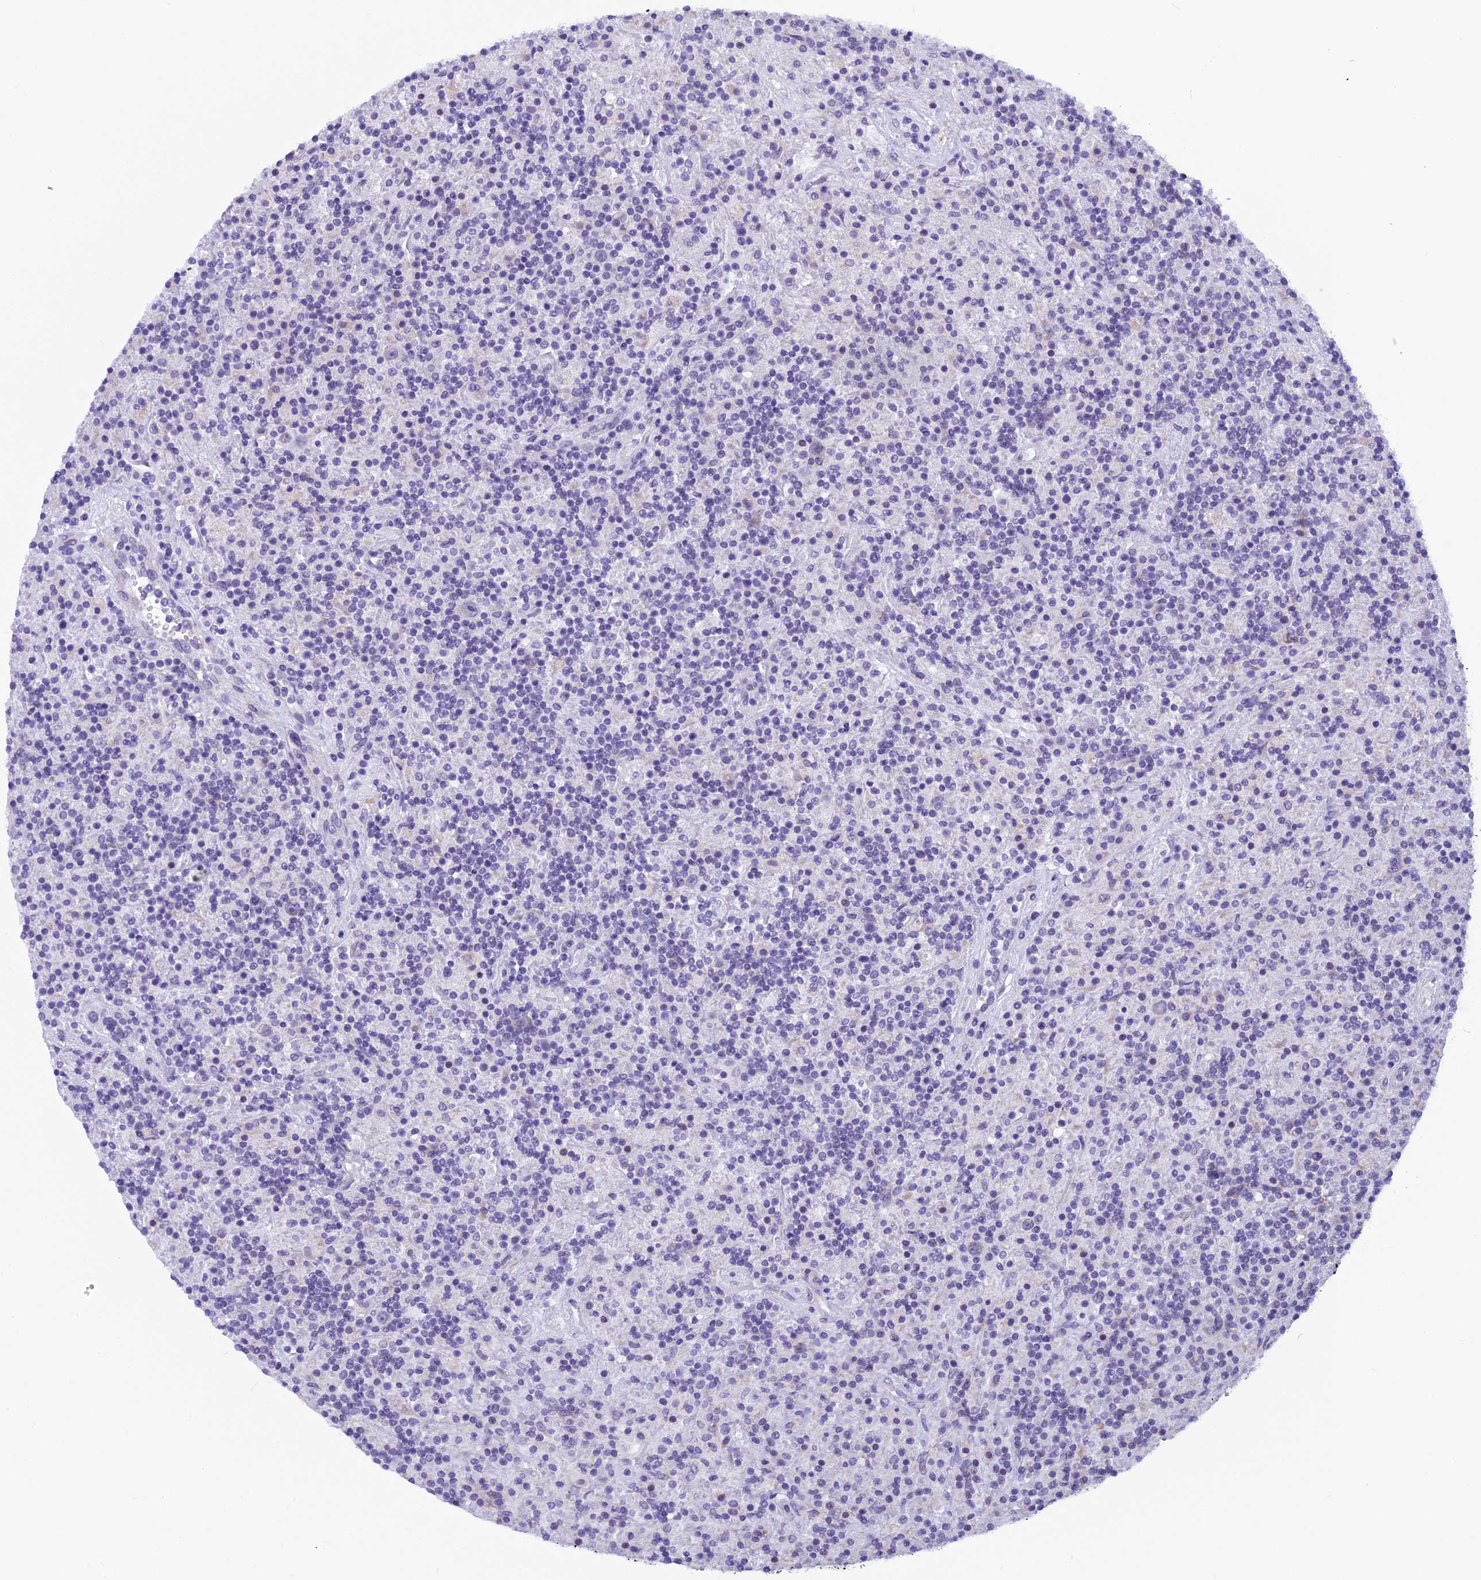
{"staining": {"intensity": "negative", "quantity": "none", "location": "none"}, "tissue": "lymphoma", "cell_type": "Tumor cells", "image_type": "cancer", "snomed": [{"axis": "morphology", "description": "Hodgkin's disease, NOS"}, {"axis": "topography", "description": "Lymph node"}], "caption": "There is no significant staining in tumor cells of Hodgkin's disease.", "gene": "ZNF317", "patient": {"sex": "male", "age": 70}}